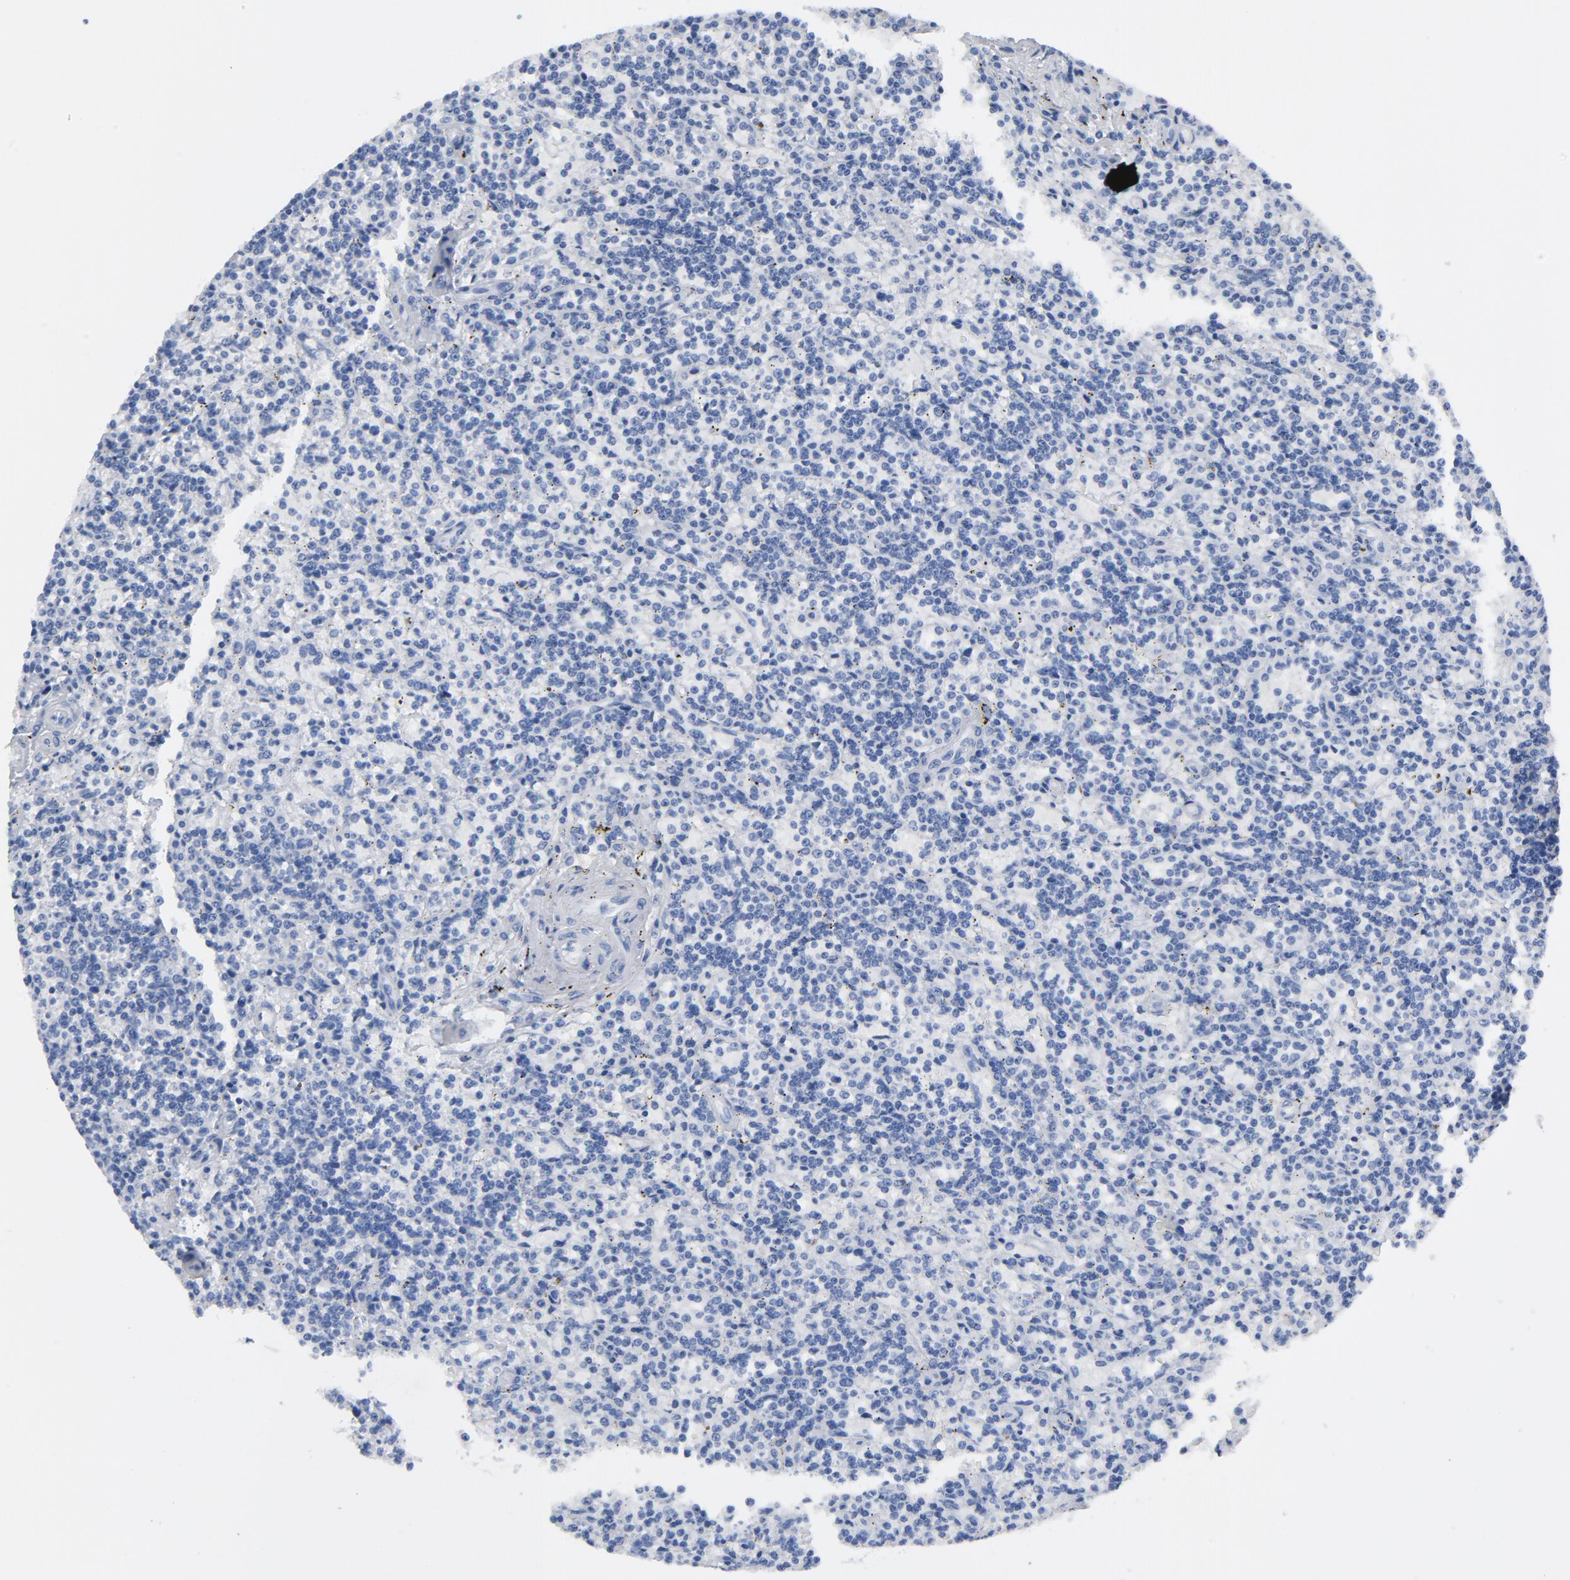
{"staining": {"intensity": "negative", "quantity": "none", "location": "none"}, "tissue": "lymphoma", "cell_type": "Tumor cells", "image_type": "cancer", "snomed": [{"axis": "morphology", "description": "Malignant lymphoma, non-Hodgkin's type, Low grade"}, {"axis": "topography", "description": "Spleen"}], "caption": "Protein analysis of malignant lymphoma, non-Hodgkin's type (low-grade) reveals no significant staining in tumor cells. The staining was performed using DAB to visualize the protein expression in brown, while the nuclei were stained in blue with hematoxylin (Magnification: 20x).", "gene": "TSPAN6", "patient": {"sex": "male", "age": 73}}